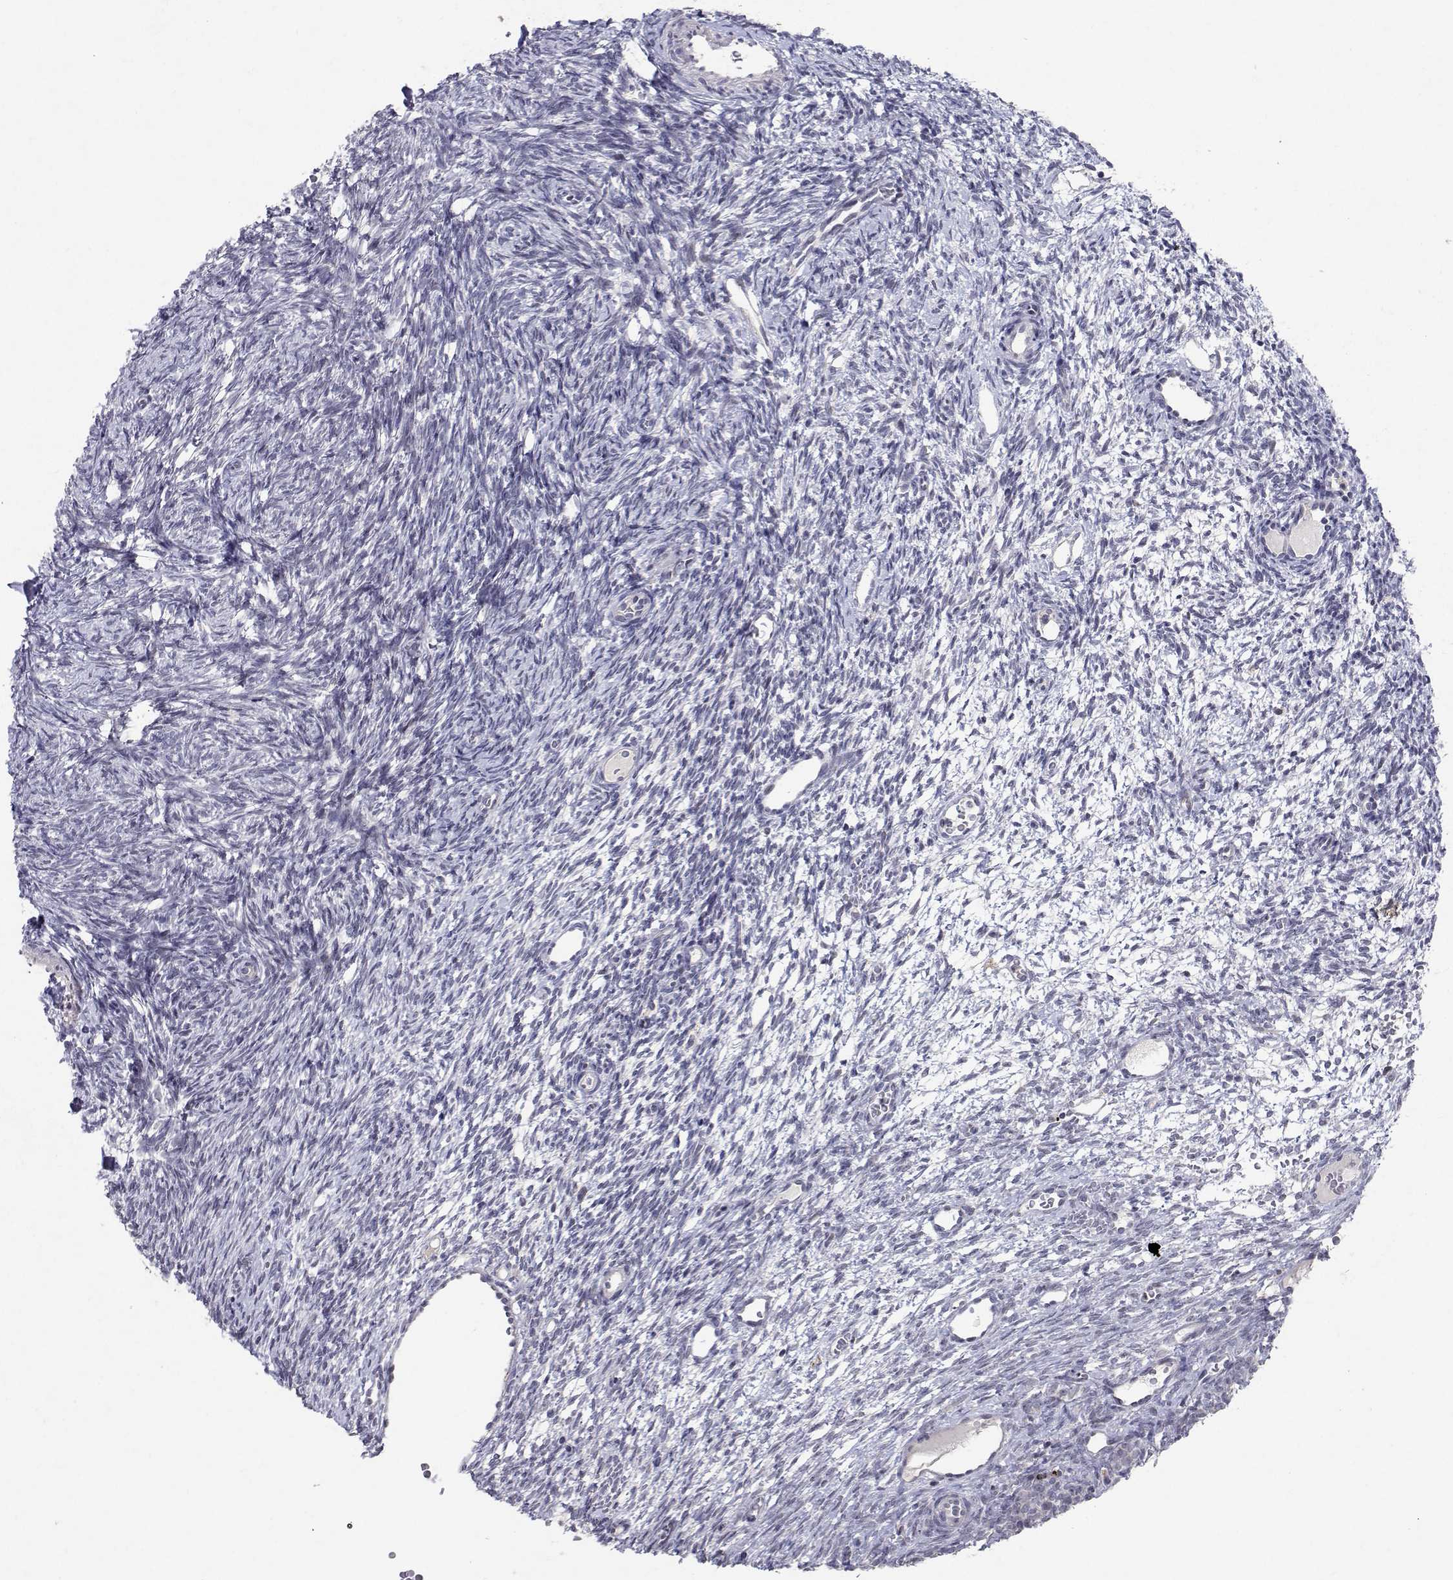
{"staining": {"intensity": "negative", "quantity": "none", "location": "none"}, "tissue": "ovary", "cell_type": "Ovarian stroma cells", "image_type": "normal", "snomed": [{"axis": "morphology", "description": "Normal tissue, NOS"}, {"axis": "topography", "description": "Ovary"}], "caption": "IHC micrograph of benign ovary: ovary stained with DAB exhibits no significant protein staining in ovarian stroma cells.", "gene": "RBPJL", "patient": {"sex": "female", "age": 34}}